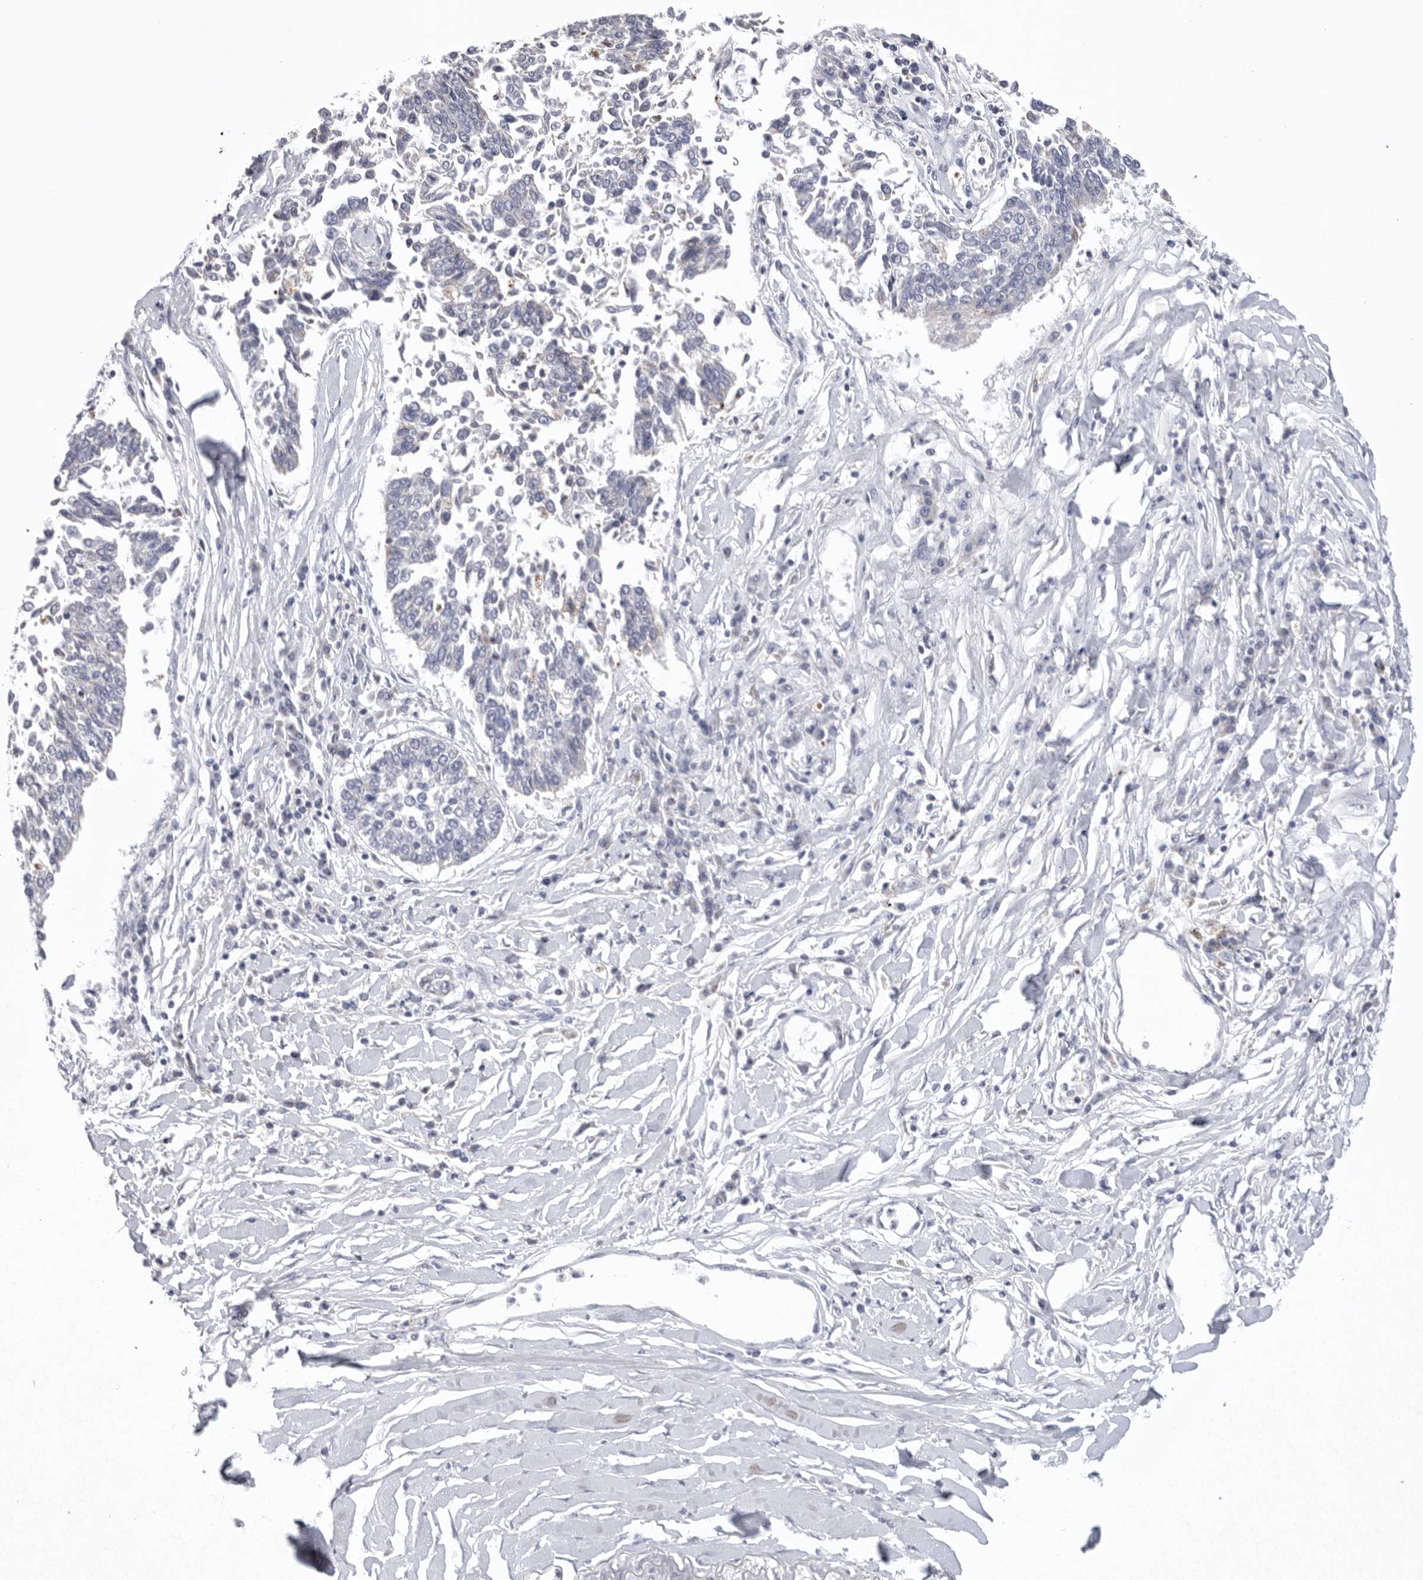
{"staining": {"intensity": "negative", "quantity": "none", "location": "none"}, "tissue": "lung cancer", "cell_type": "Tumor cells", "image_type": "cancer", "snomed": [{"axis": "morphology", "description": "Normal tissue, NOS"}, {"axis": "morphology", "description": "Squamous cell carcinoma, NOS"}, {"axis": "topography", "description": "Cartilage tissue"}, {"axis": "topography", "description": "Bronchus"}, {"axis": "topography", "description": "Lung"}, {"axis": "topography", "description": "Peripheral nerve tissue"}], "caption": "Immunohistochemical staining of human squamous cell carcinoma (lung) exhibits no significant expression in tumor cells.", "gene": "VDAC3", "patient": {"sex": "female", "age": 49}}